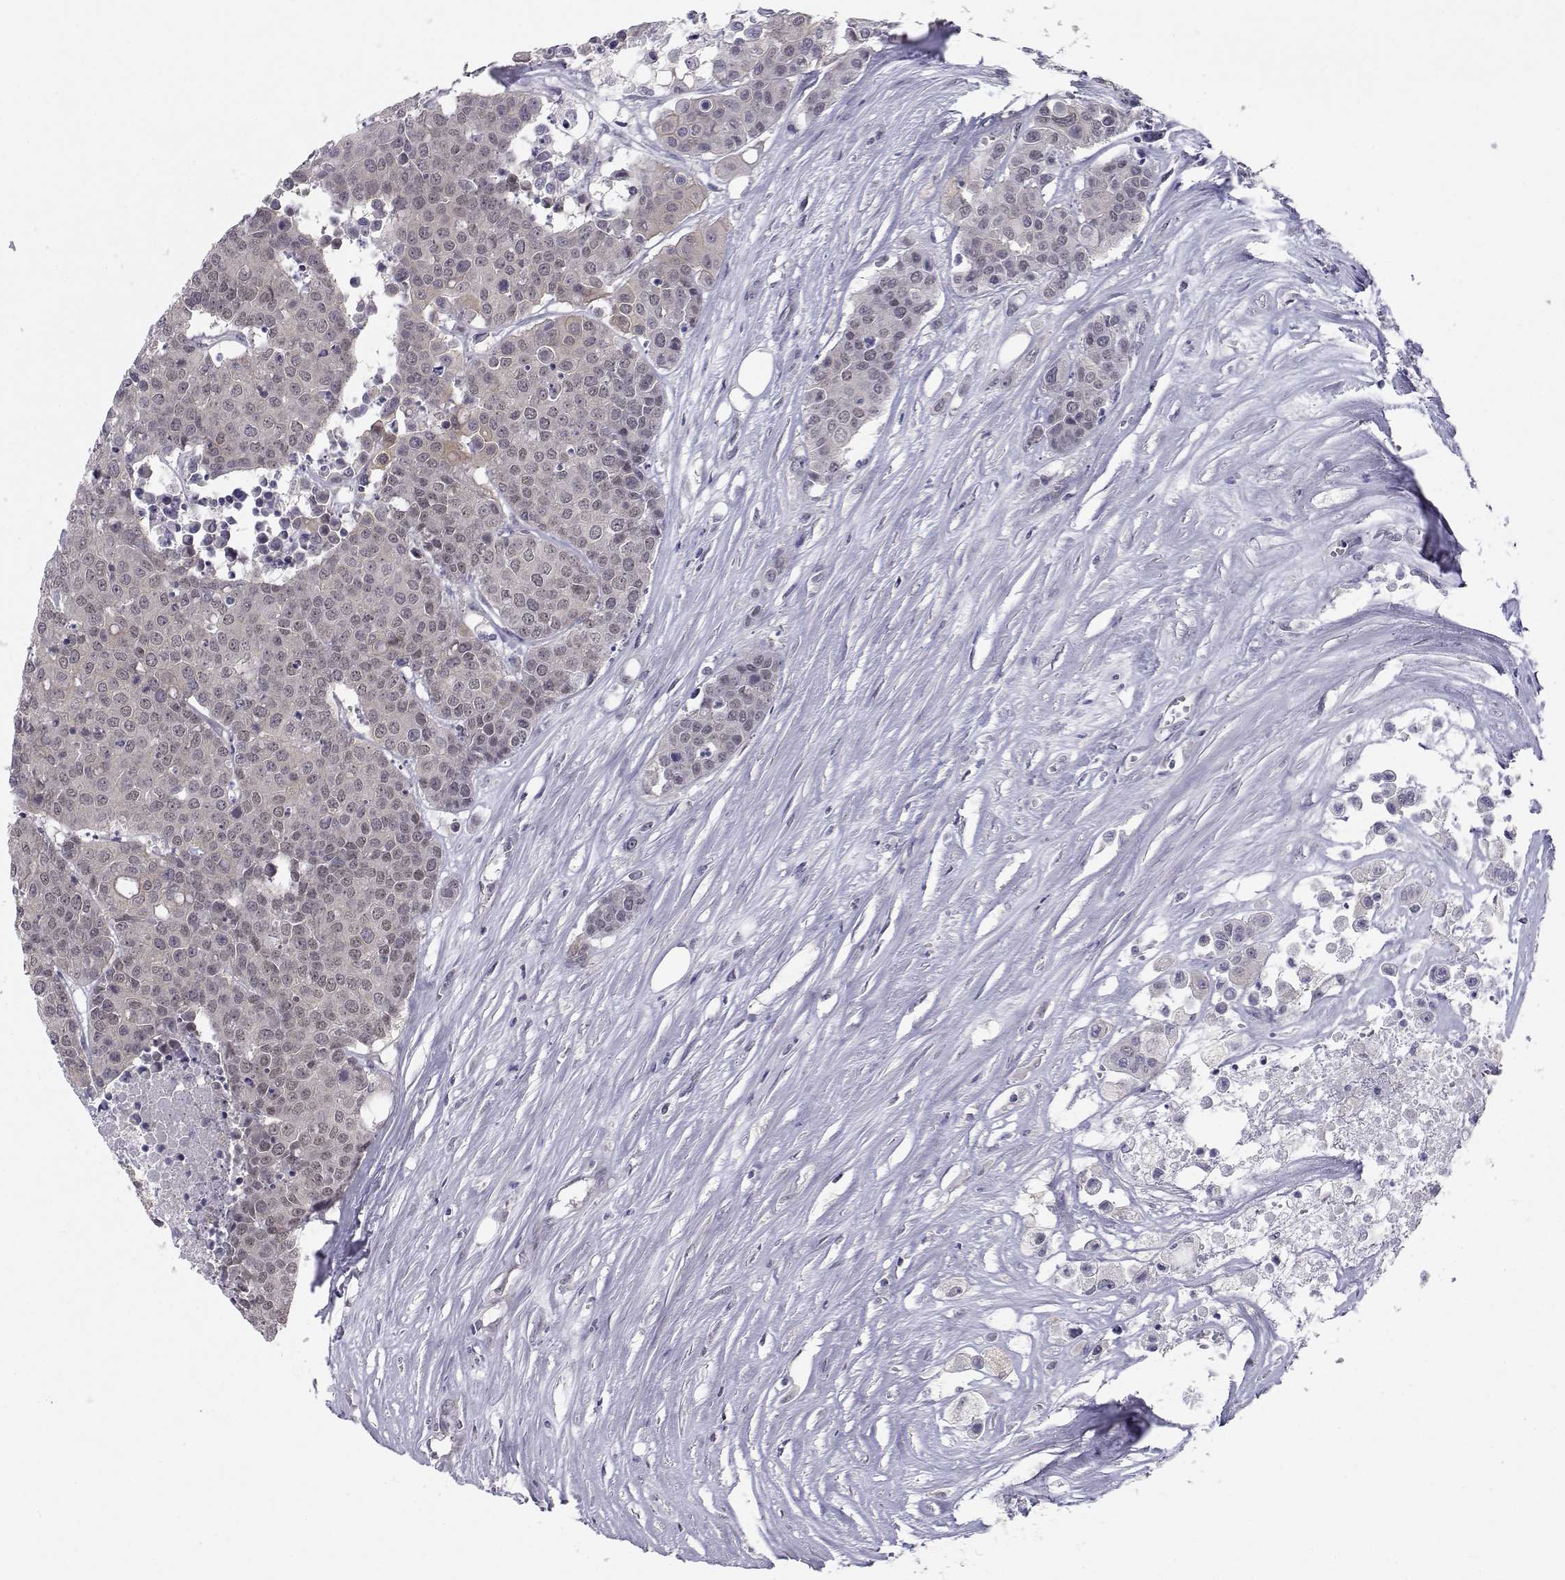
{"staining": {"intensity": "negative", "quantity": "none", "location": "none"}, "tissue": "carcinoid", "cell_type": "Tumor cells", "image_type": "cancer", "snomed": [{"axis": "morphology", "description": "Carcinoid, malignant, NOS"}, {"axis": "topography", "description": "Colon"}], "caption": "Carcinoid stained for a protein using immunohistochemistry (IHC) shows no staining tumor cells.", "gene": "KIF13B", "patient": {"sex": "male", "age": 81}}